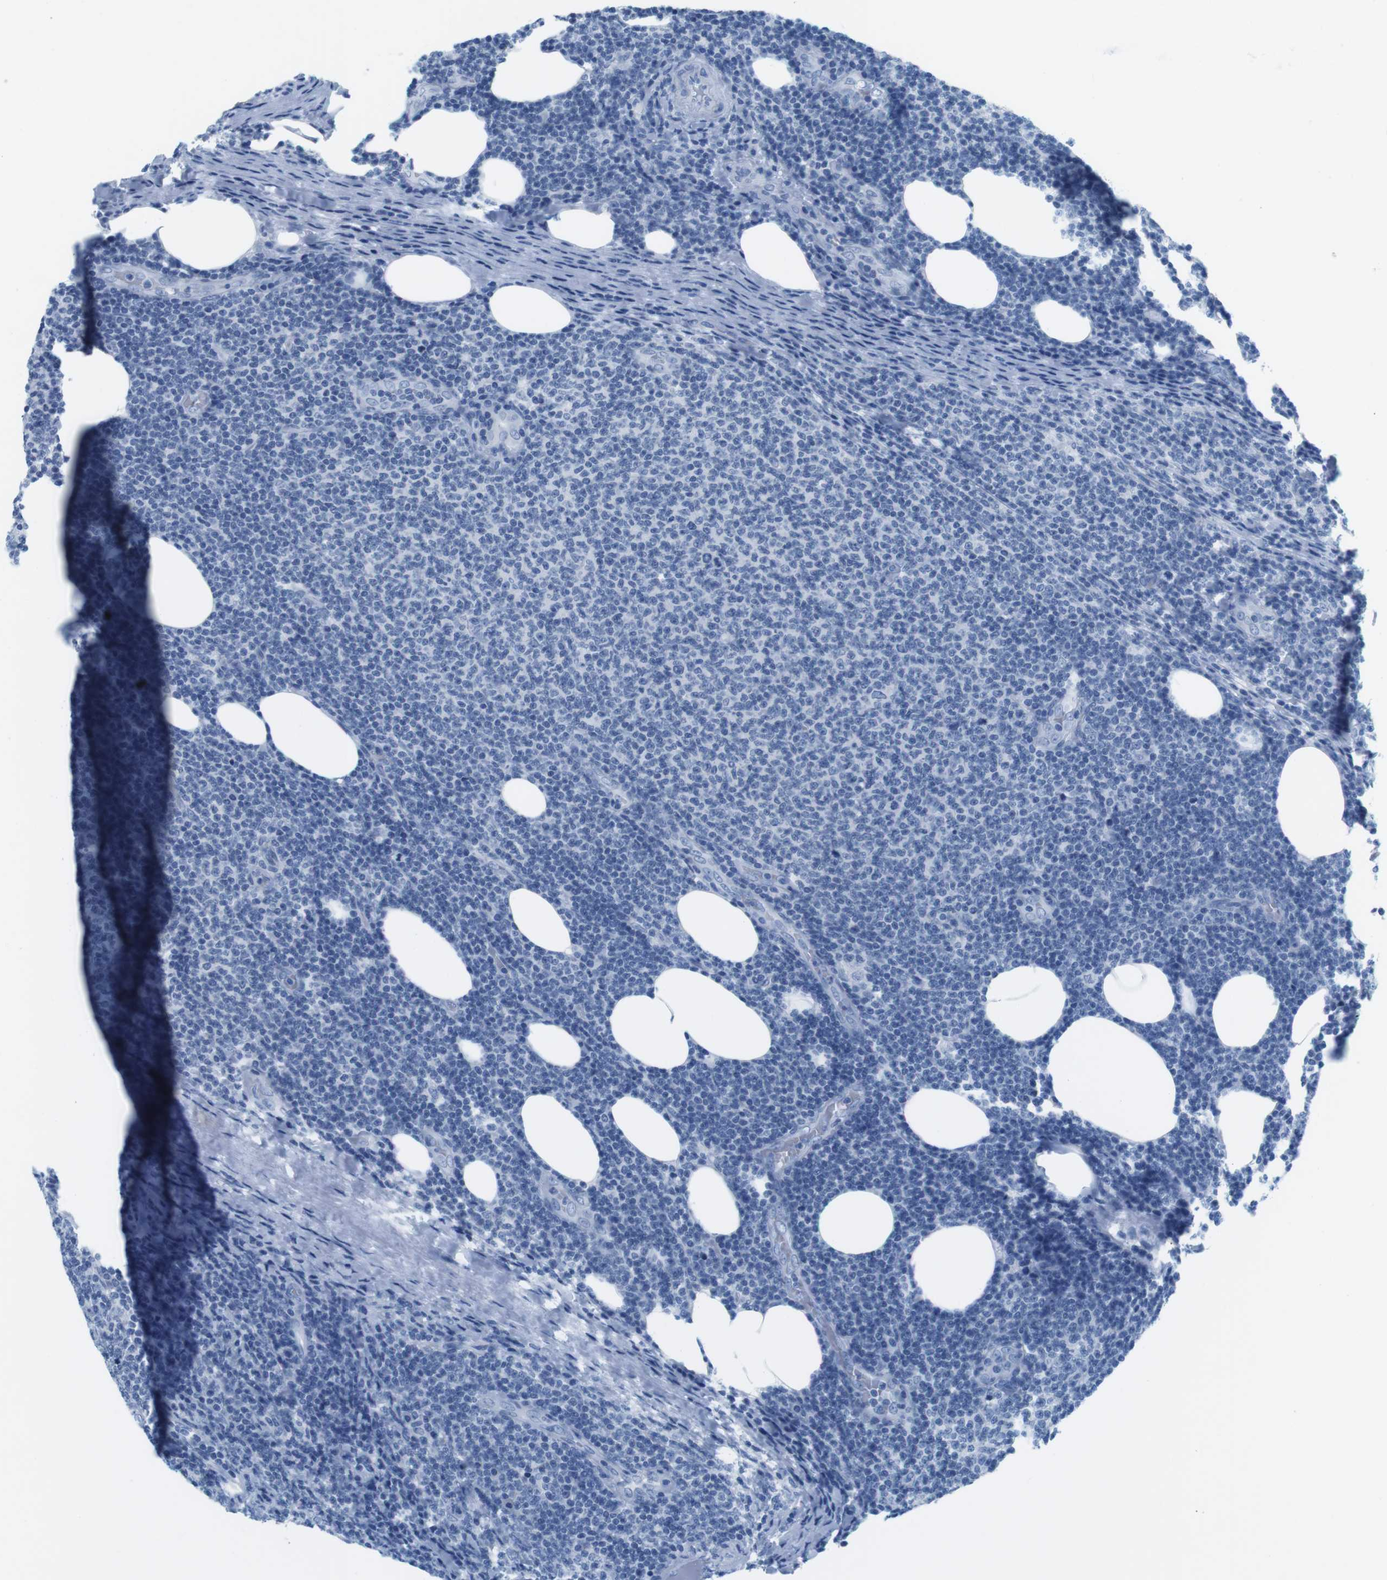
{"staining": {"intensity": "negative", "quantity": "none", "location": "none"}, "tissue": "lymphoma", "cell_type": "Tumor cells", "image_type": "cancer", "snomed": [{"axis": "morphology", "description": "Malignant lymphoma, non-Hodgkin's type, Low grade"}, {"axis": "topography", "description": "Lymph node"}], "caption": "This is an immunohistochemistry (IHC) histopathology image of human low-grade malignant lymphoma, non-Hodgkin's type. There is no expression in tumor cells.", "gene": "CYP2C9", "patient": {"sex": "male", "age": 66}}